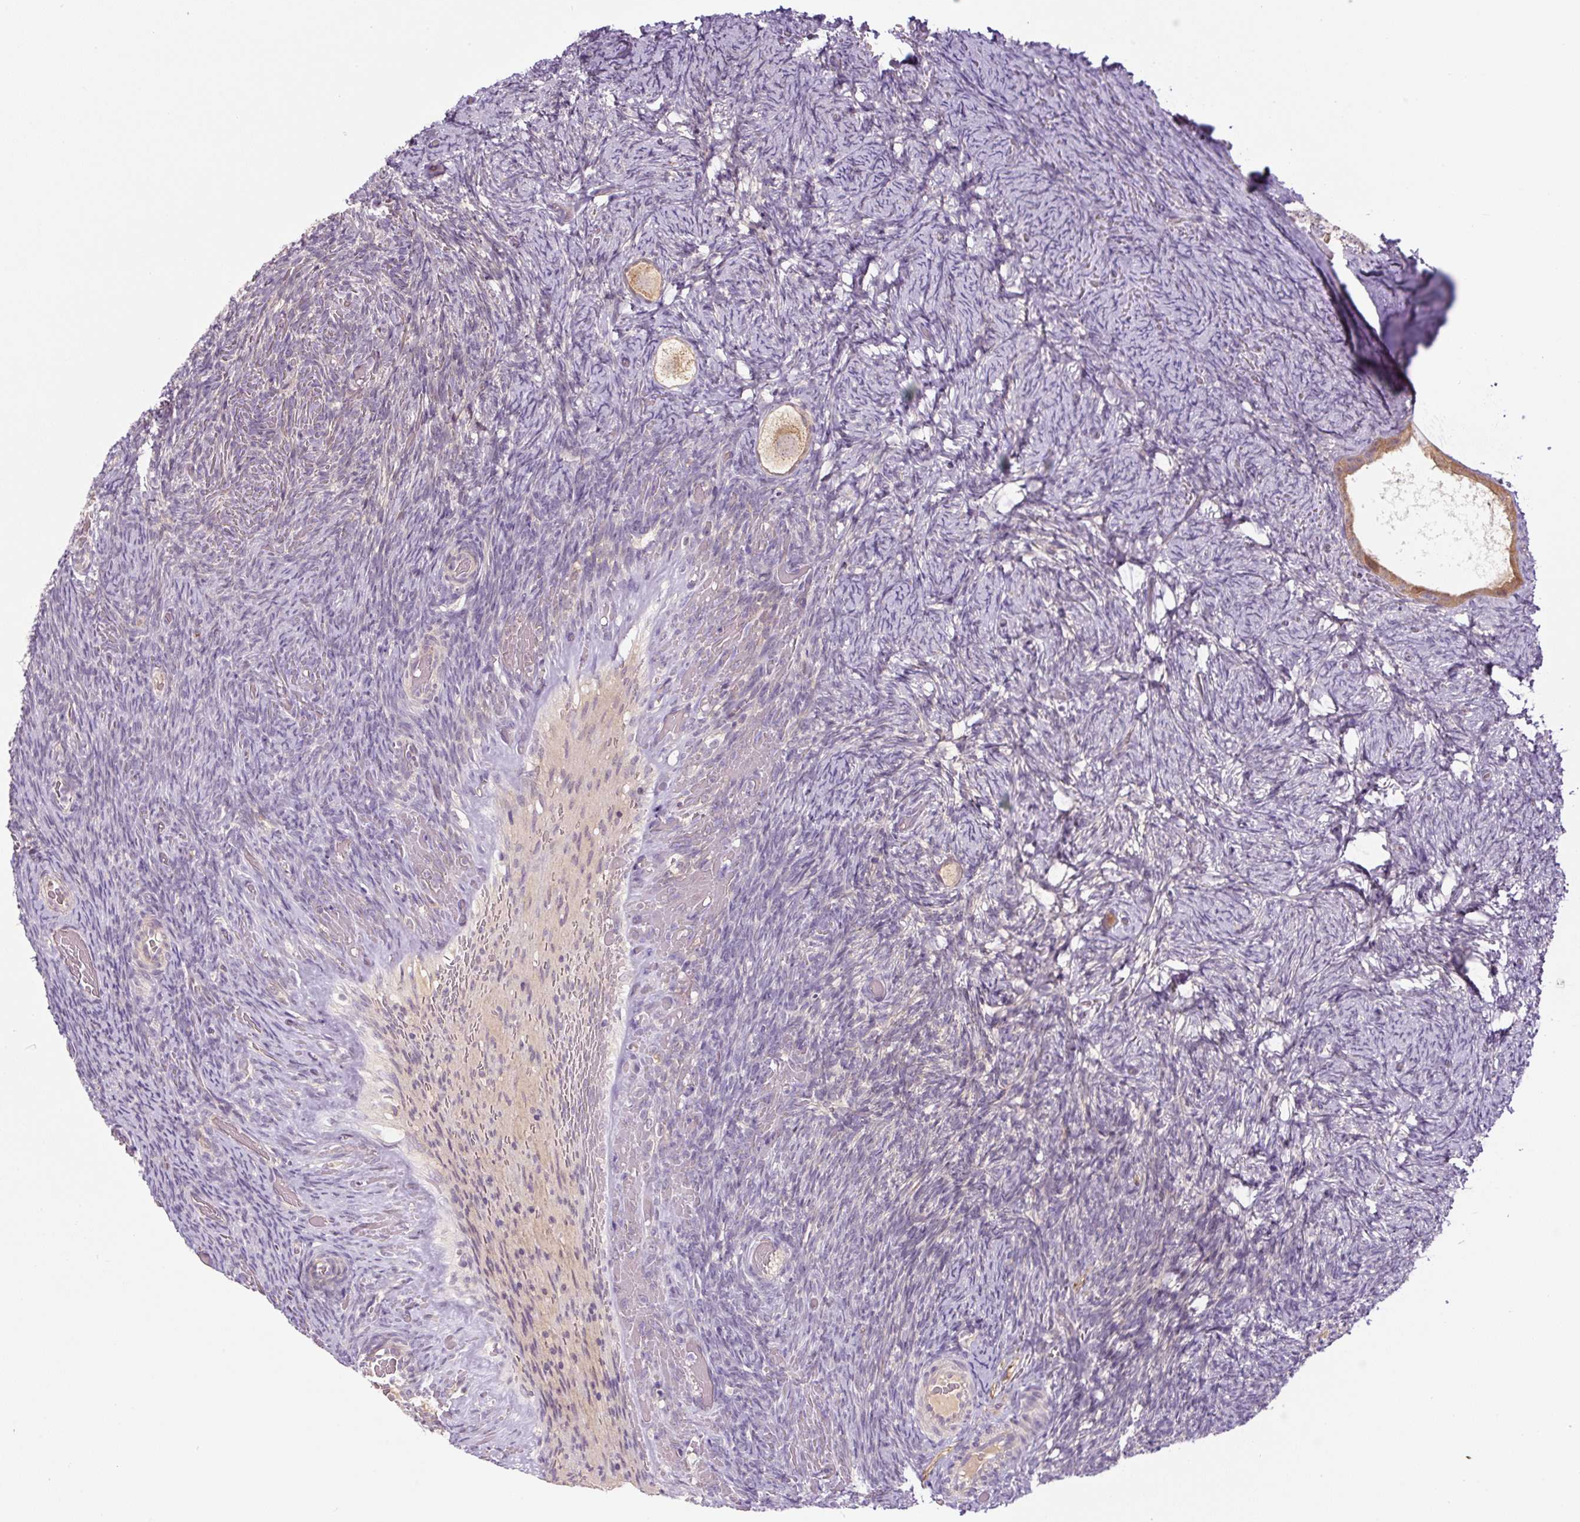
{"staining": {"intensity": "moderate", "quantity": ">75%", "location": "cytoplasmic/membranous"}, "tissue": "ovary", "cell_type": "Follicle cells", "image_type": "normal", "snomed": [{"axis": "morphology", "description": "Normal tissue, NOS"}, {"axis": "topography", "description": "Ovary"}], "caption": "IHC of benign ovary exhibits medium levels of moderate cytoplasmic/membranous staining in about >75% of follicle cells. Immunohistochemistry (ihc) stains the protein in brown and the nuclei are stained blue.", "gene": "PRKAA2", "patient": {"sex": "female", "age": 34}}